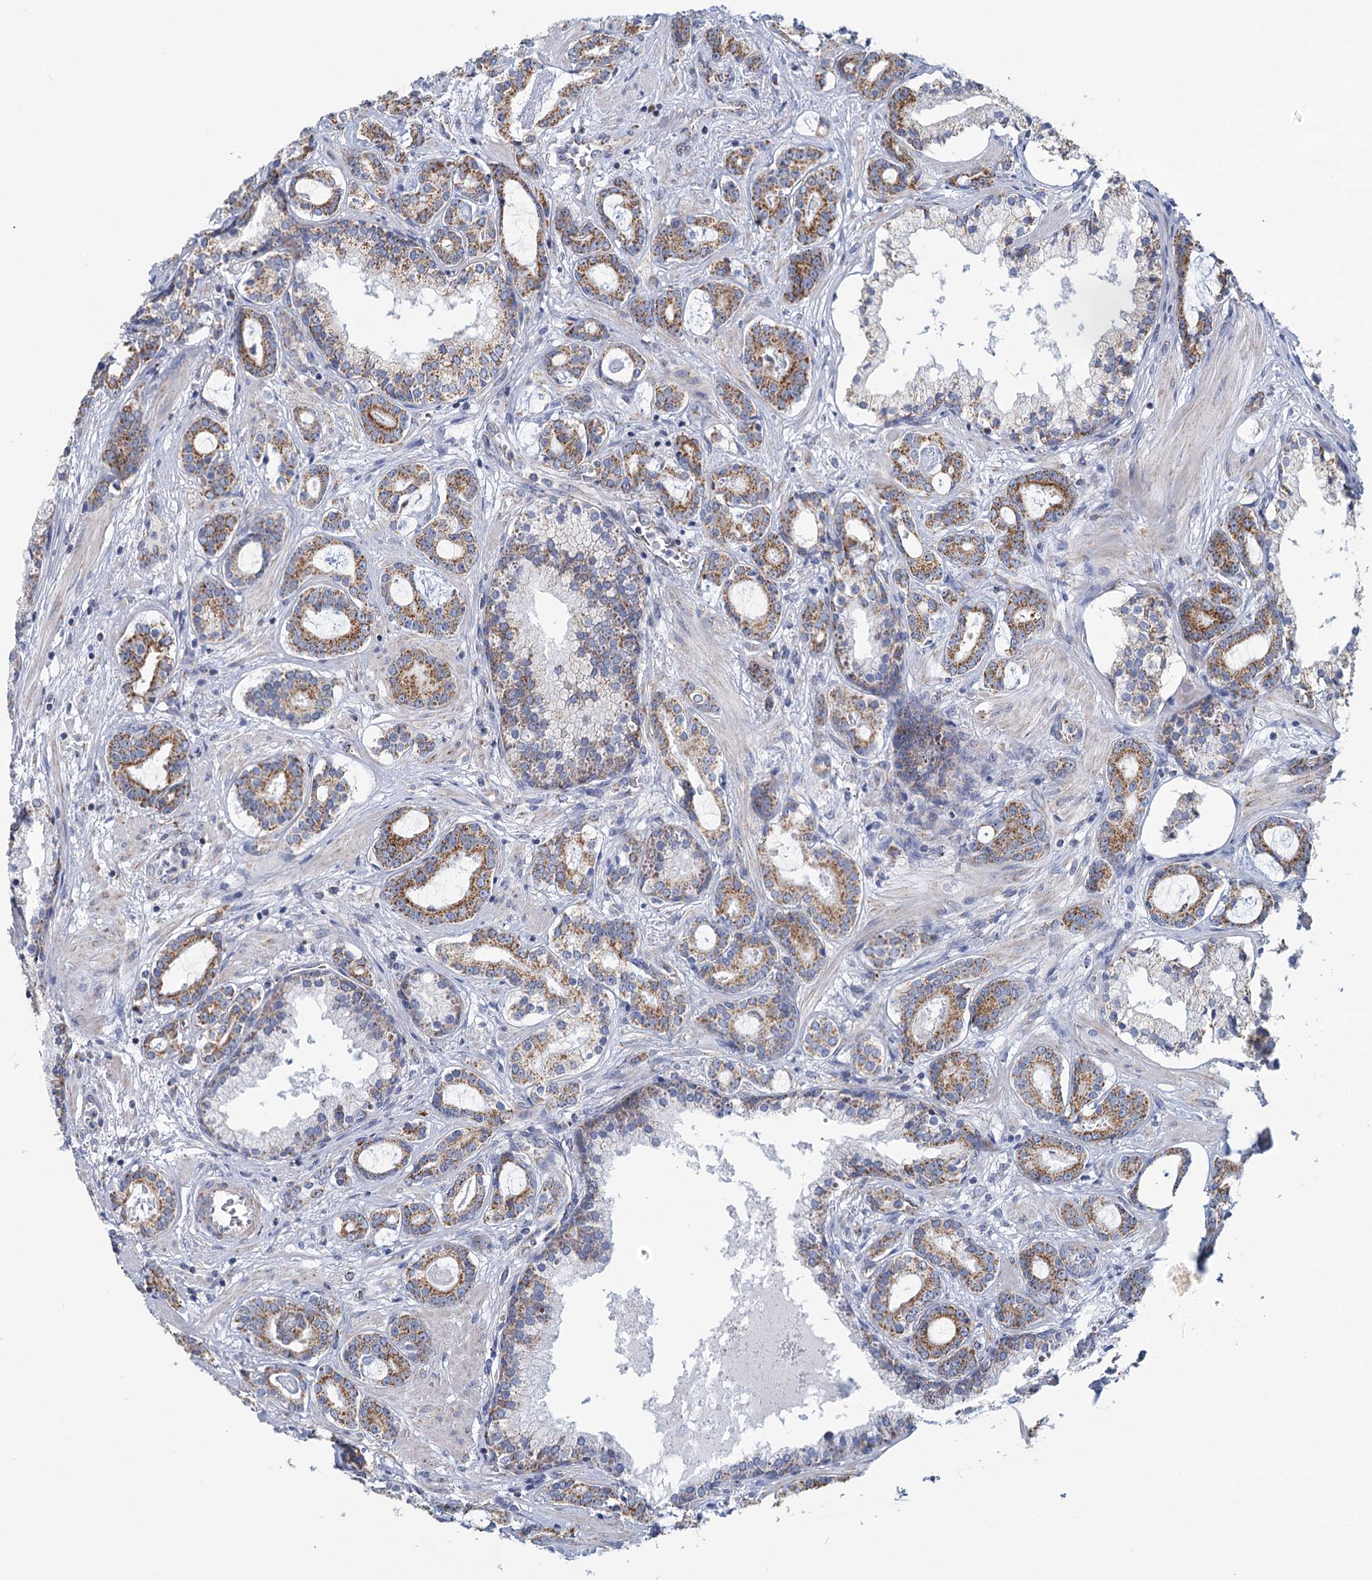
{"staining": {"intensity": "moderate", "quantity": ">75%", "location": "cytoplasmic/membranous"}, "tissue": "prostate cancer", "cell_type": "Tumor cells", "image_type": "cancer", "snomed": [{"axis": "morphology", "description": "Adenocarcinoma, High grade"}, {"axis": "topography", "description": "Prostate"}], "caption": "Immunohistochemistry (IHC) micrograph of human high-grade adenocarcinoma (prostate) stained for a protein (brown), which exhibits medium levels of moderate cytoplasmic/membranous staining in about >75% of tumor cells.", "gene": "NDUFC2", "patient": {"sex": "male", "age": 58}}